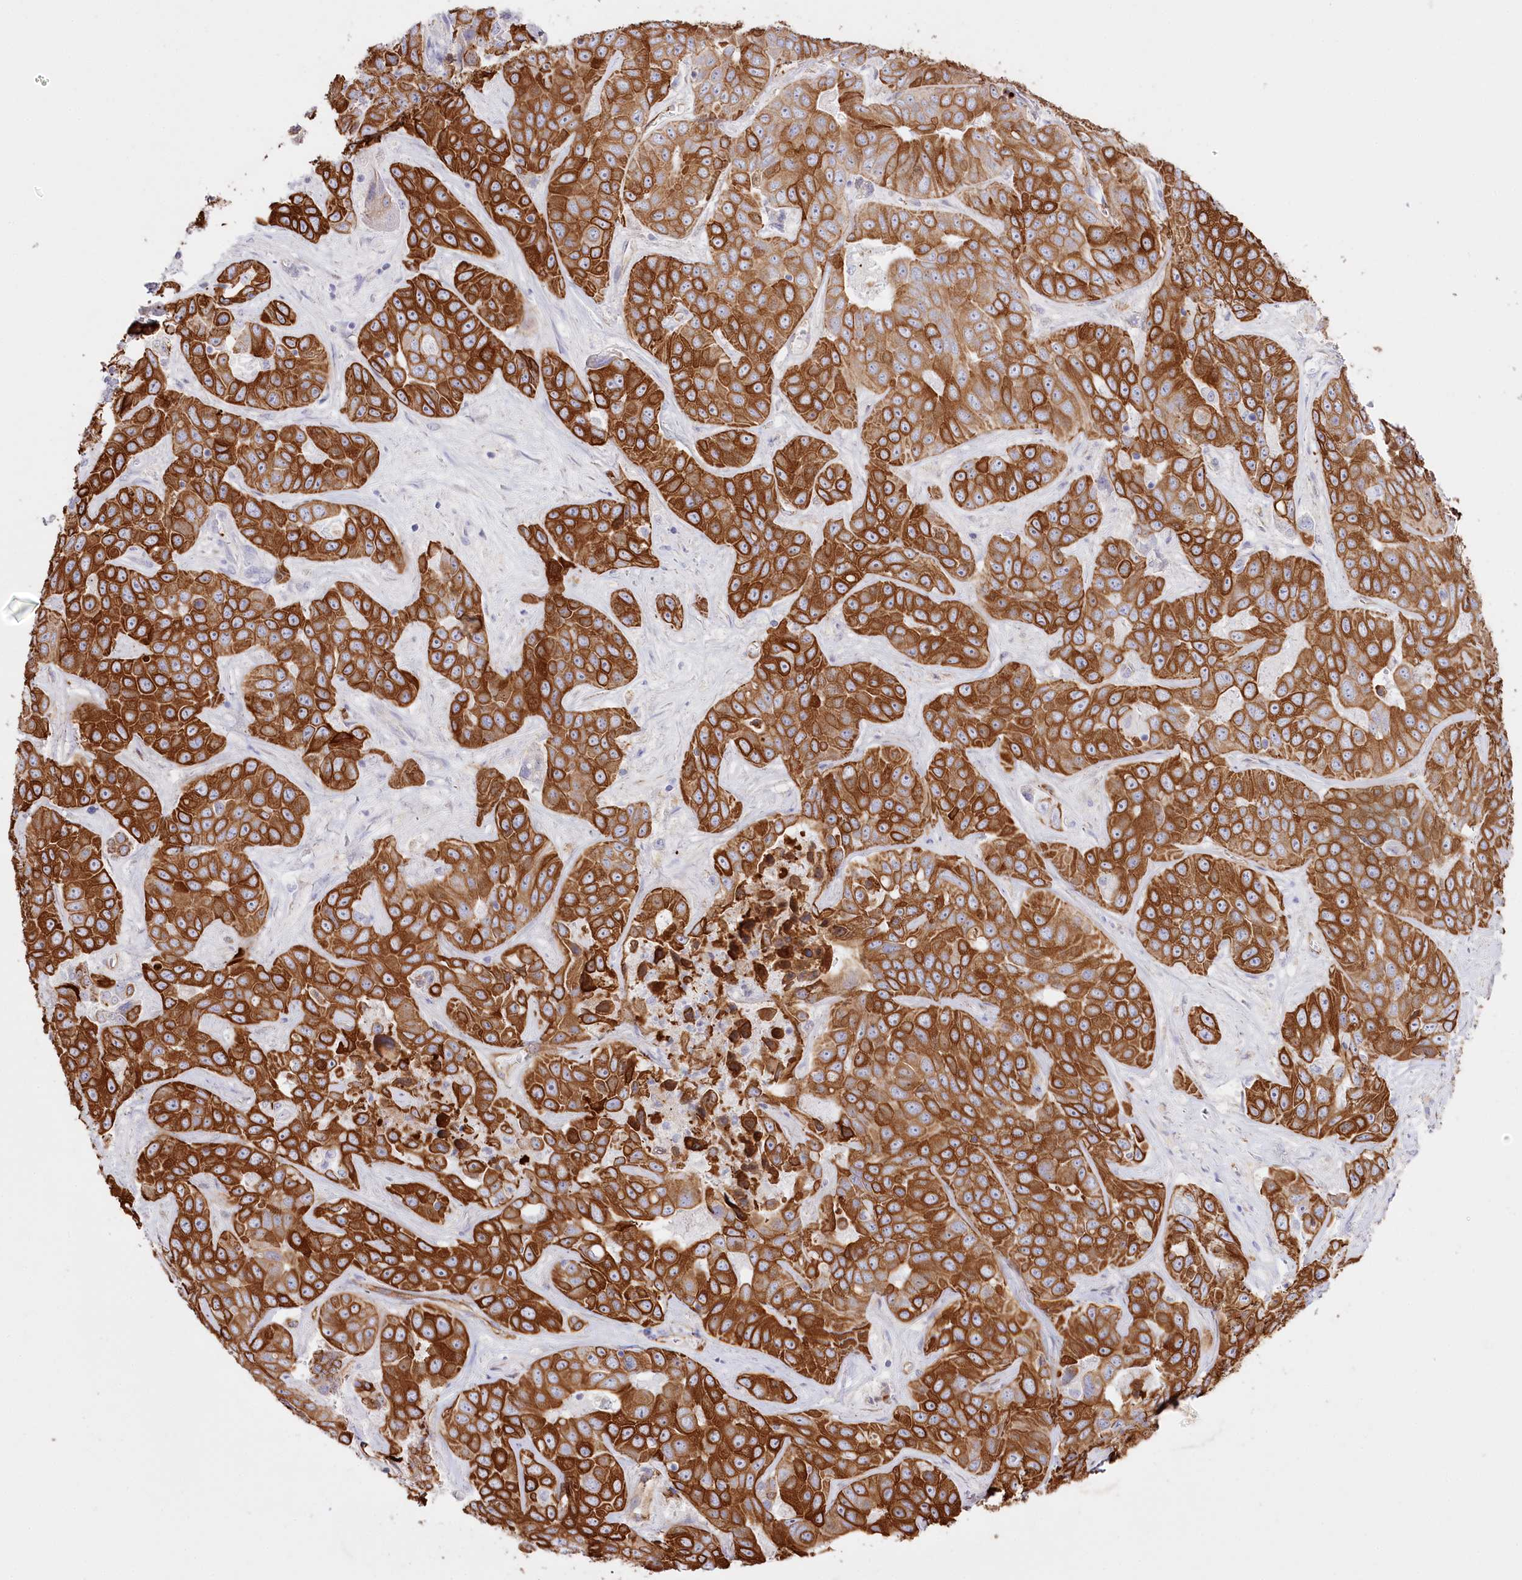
{"staining": {"intensity": "strong", "quantity": ">75%", "location": "cytoplasmic/membranous"}, "tissue": "liver cancer", "cell_type": "Tumor cells", "image_type": "cancer", "snomed": [{"axis": "morphology", "description": "Cholangiocarcinoma"}, {"axis": "topography", "description": "Liver"}], "caption": "Liver cancer stained for a protein shows strong cytoplasmic/membranous positivity in tumor cells. (brown staining indicates protein expression, while blue staining denotes nuclei).", "gene": "SLC39A10", "patient": {"sex": "female", "age": 52}}